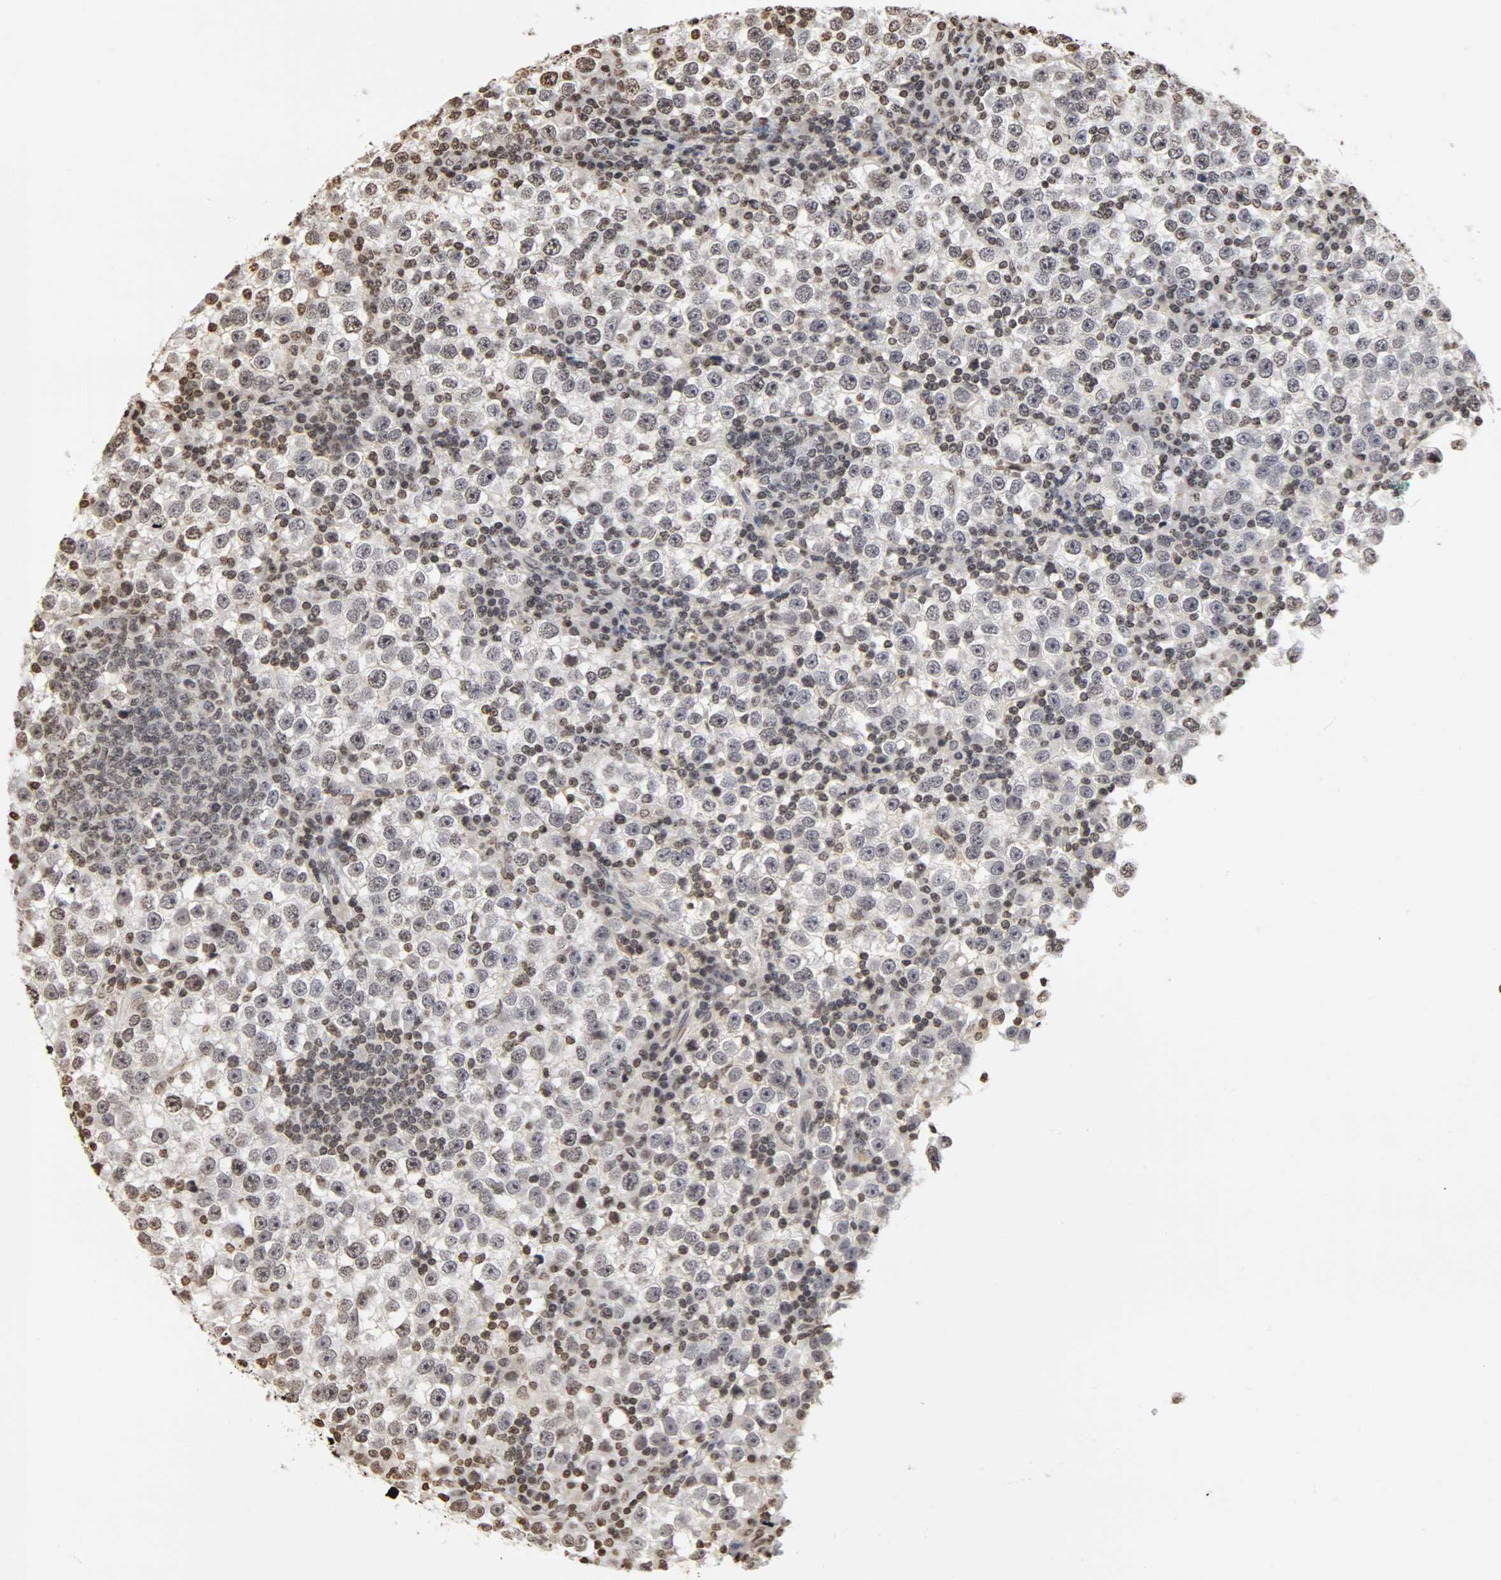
{"staining": {"intensity": "weak", "quantity": "<25%", "location": "nuclear"}, "tissue": "testis cancer", "cell_type": "Tumor cells", "image_type": "cancer", "snomed": [{"axis": "morphology", "description": "Seminoma, NOS"}, {"axis": "topography", "description": "Testis"}], "caption": "An image of human testis cancer is negative for staining in tumor cells.", "gene": "ERCC2", "patient": {"sex": "male", "age": 65}}